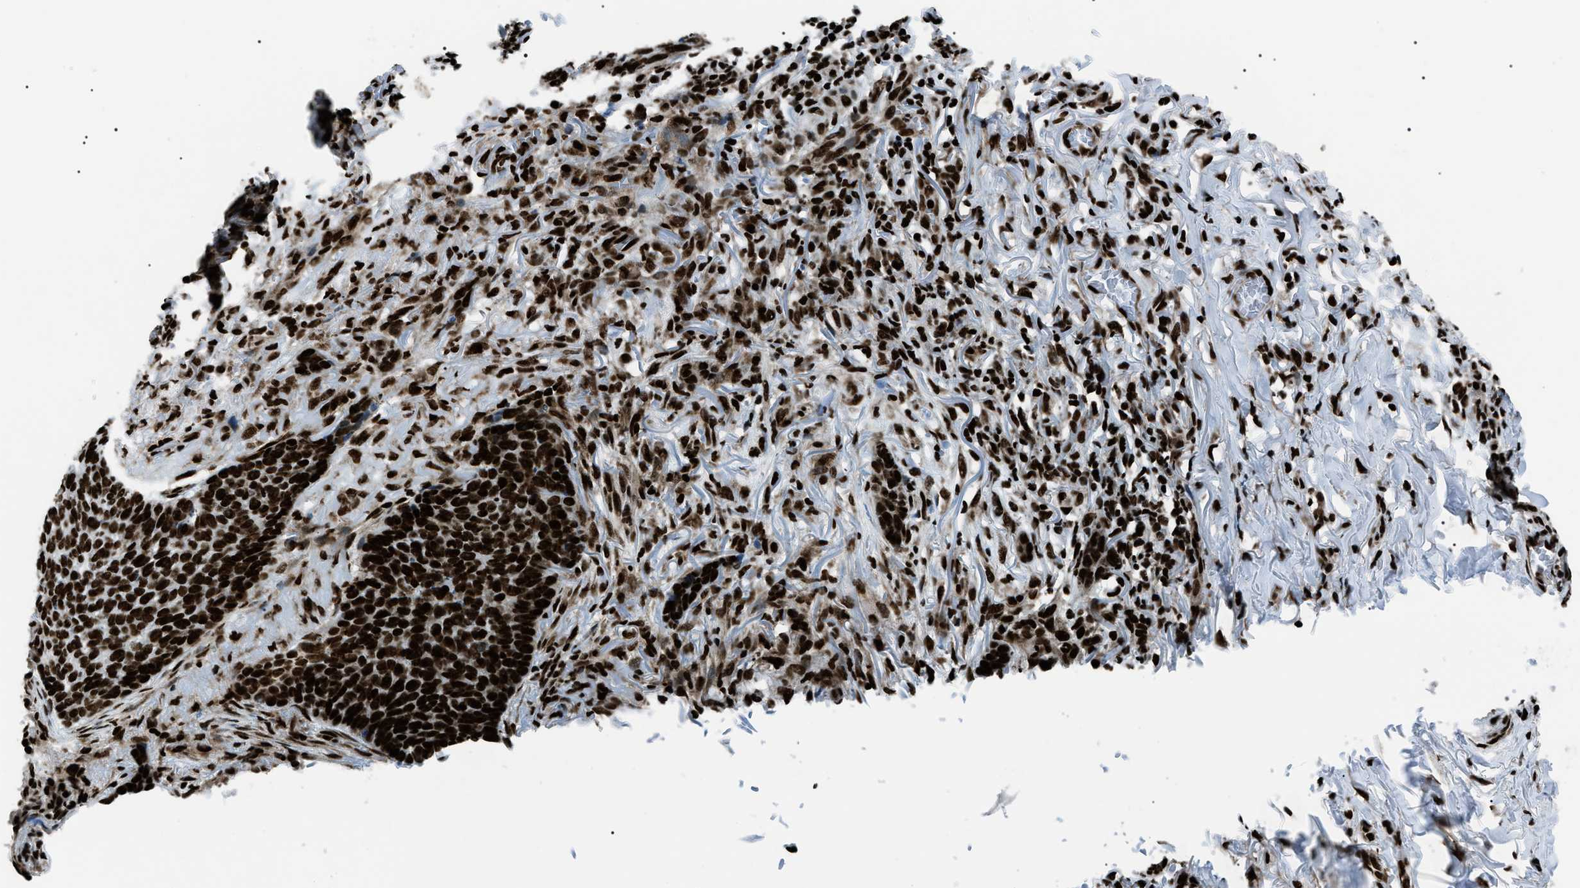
{"staining": {"intensity": "strong", "quantity": ">75%", "location": "nuclear"}, "tissue": "skin cancer", "cell_type": "Tumor cells", "image_type": "cancer", "snomed": [{"axis": "morphology", "description": "Basal cell carcinoma"}, {"axis": "topography", "description": "Skin"}], "caption": "A high-resolution histopathology image shows immunohistochemistry (IHC) staining of basal cell carcinoma (skin), which exhibits strong nuclear staining in about >75% of tumor cells. Nuclei are stained in blue.", "gene": "HNRNPK", "patient": {"sex": "male", "age": 85}}